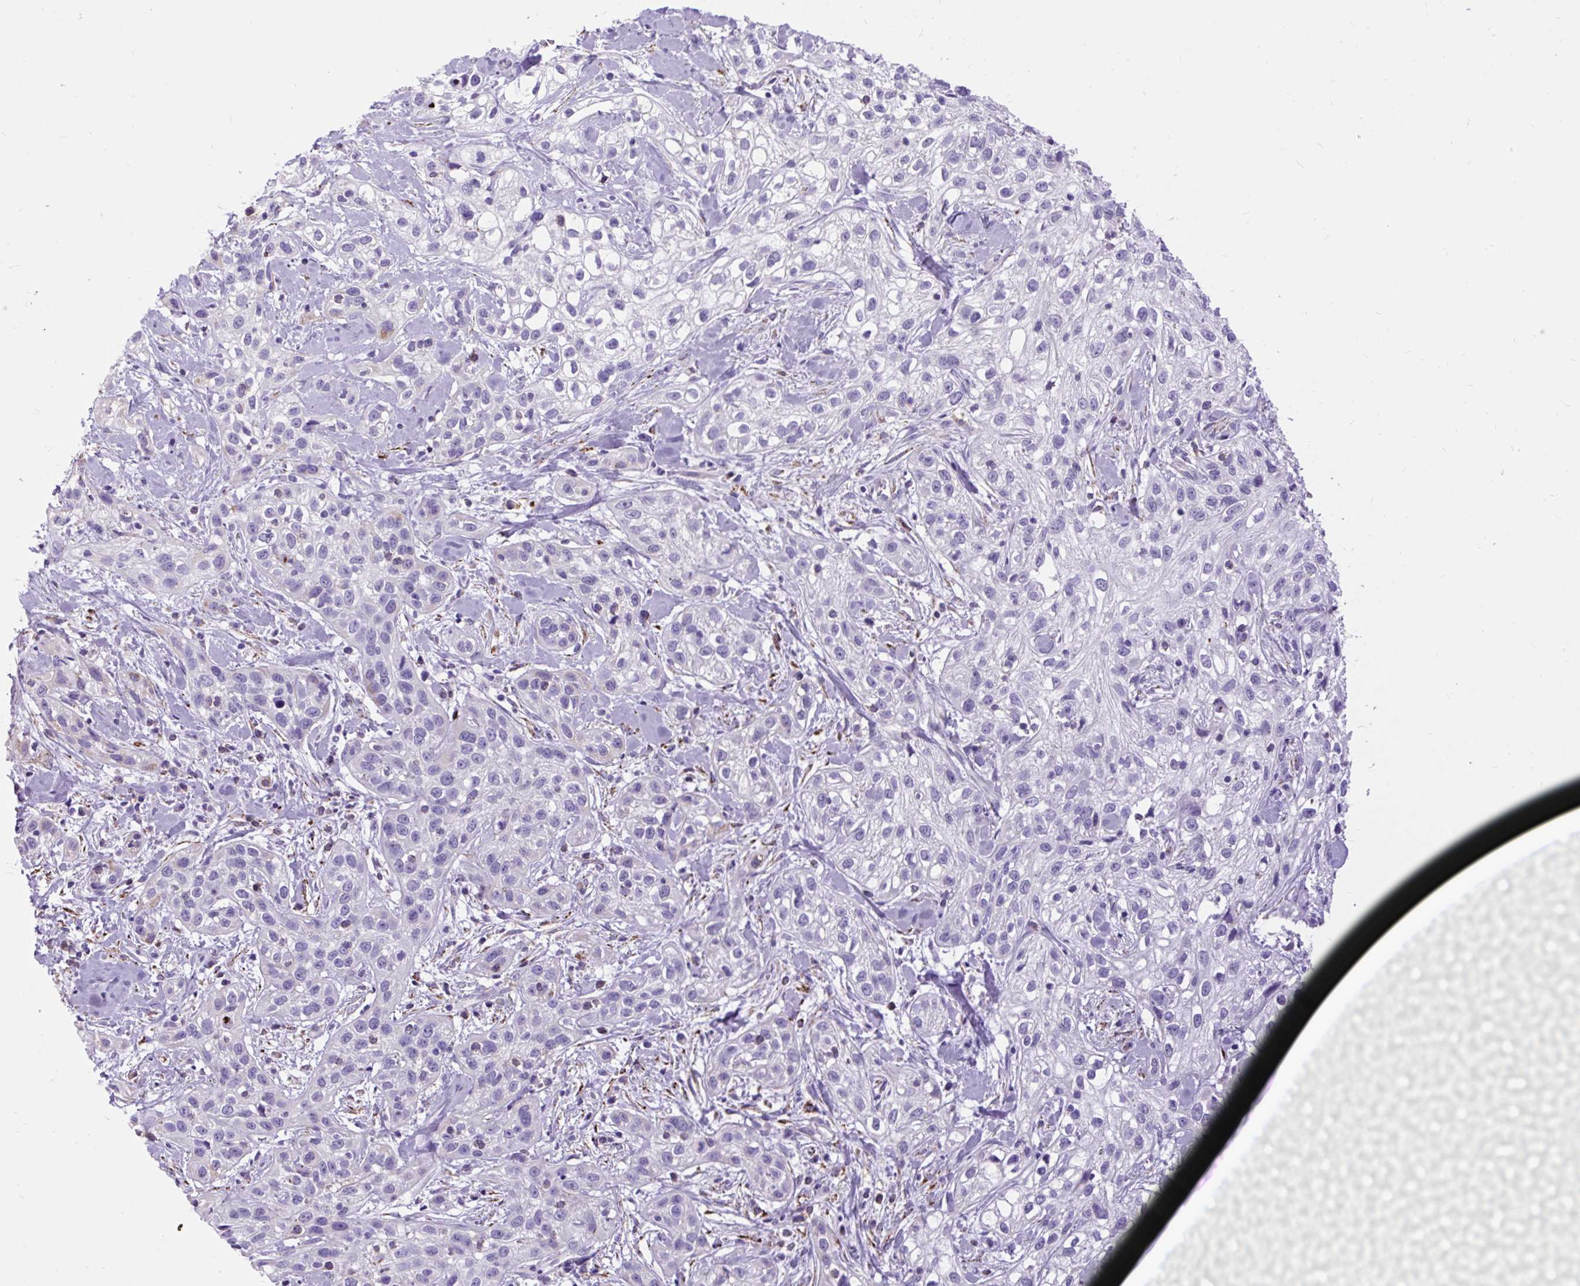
{"staining": {"intensity": "negative", "quantity": "none", "location": "none"}, "tissue": "skin cancer", "cell_type": "Tumor cells", "image_type": "cancer", "snomed": [{"axis": "morphology", "description": "Squamous cell carcinoma, NOS"}, {"axis": "topography", "description": "Skin"}], "caption": "Immunohistochemical staining of human skin cancer displays no significant expression in tumor cells.", "gene": "ZNF256", "patient": {"sex": "male", "age": 82}}